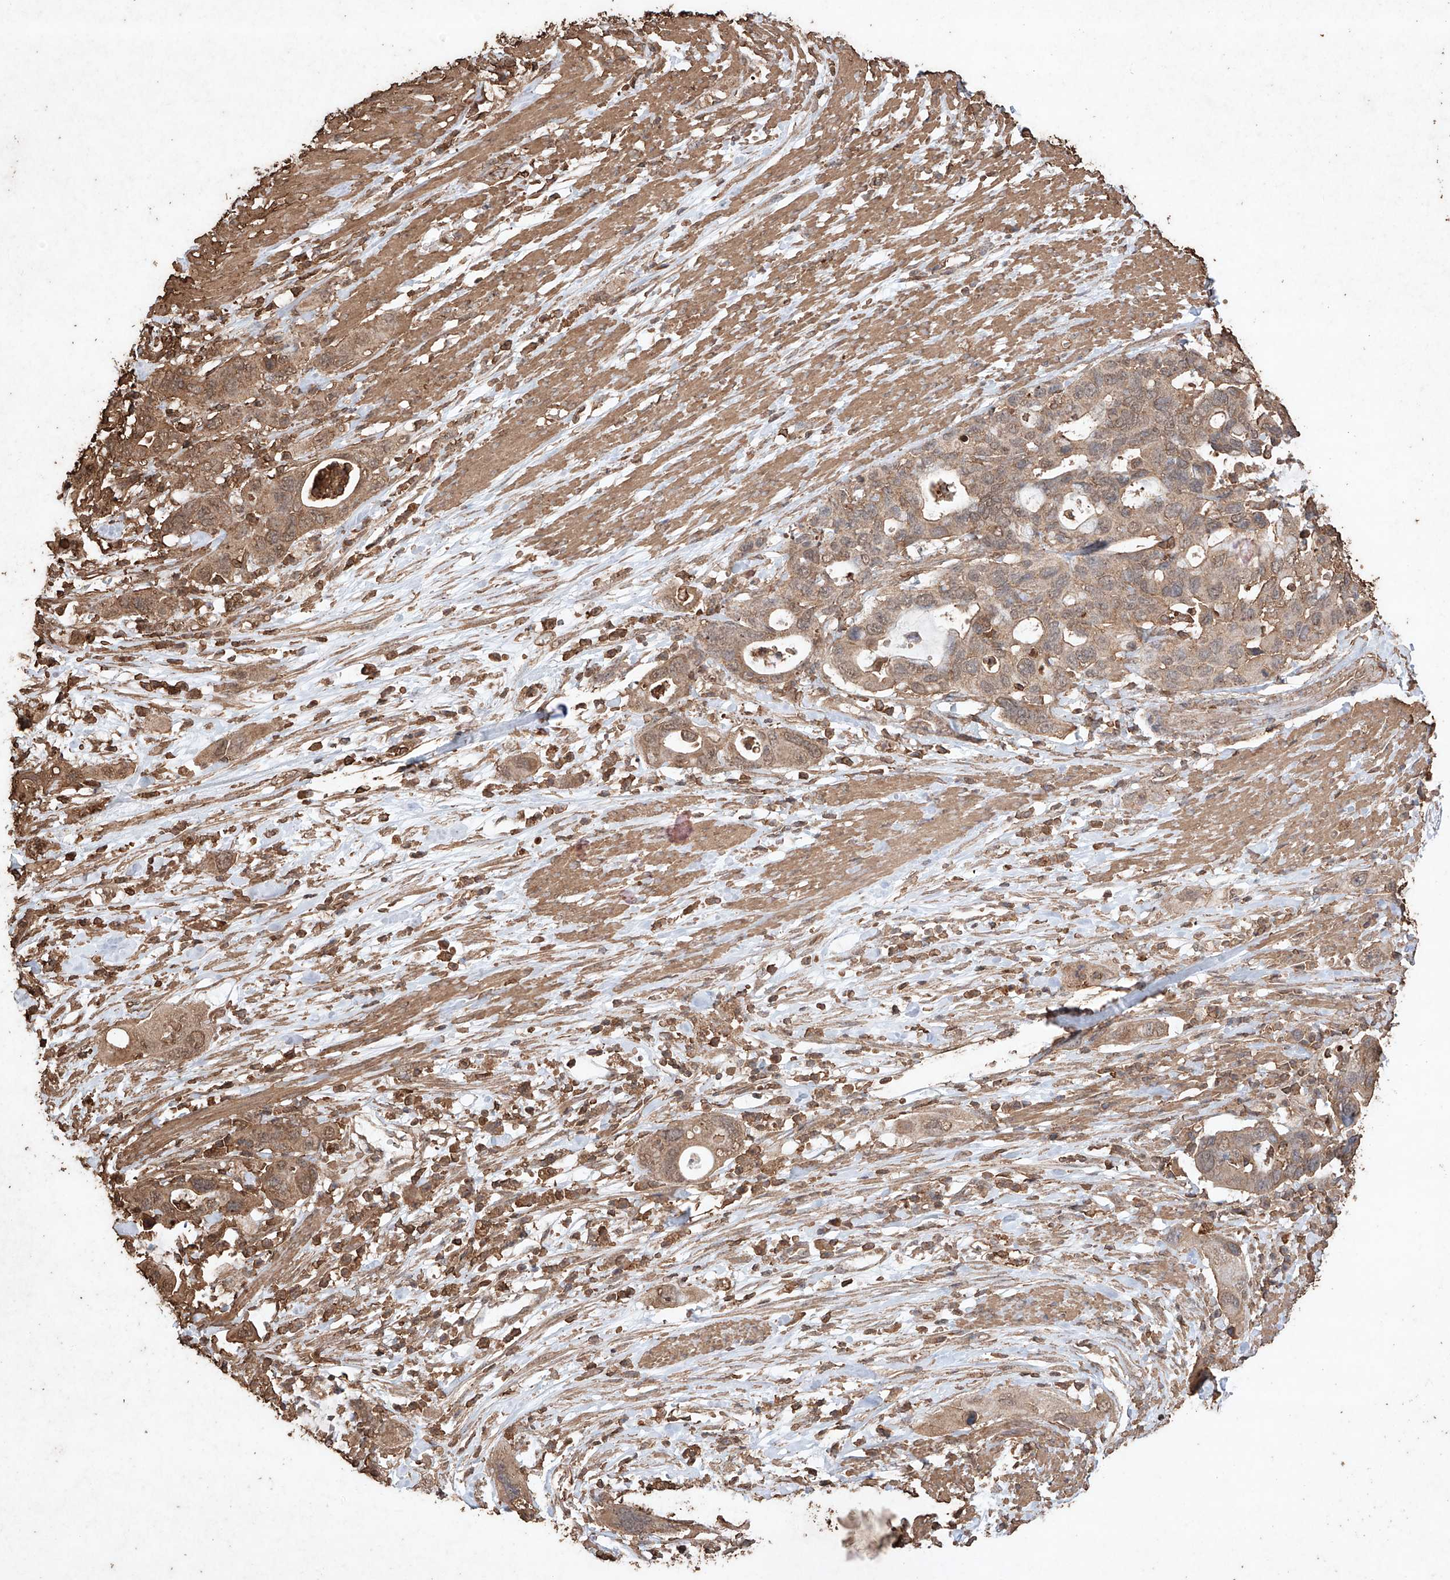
{"staining": {"intensity": "moderate", "quantity": ">75%", "location": "cytoplasmic/membranous"}, "tissue": "pancreatic cancer", "cell_type": "Tumor cells", "image_type": "cancer", "snomed": [{"axis": "morphology", "description": "Adenocarcinoma, NOS"}, {"axis": "topography", "description": "Pancreas"}], "caption": "Immunohistochemistry micrograph of pancreatic cancer (adenocarcinoma) stained for a protein (brown), which demonstrates medium levels of moderate cytoplasmic/membranous staining in about >75% of tumor cells.", "gene": "M6PR", "patient": {"sex": "female", "age": 71}}